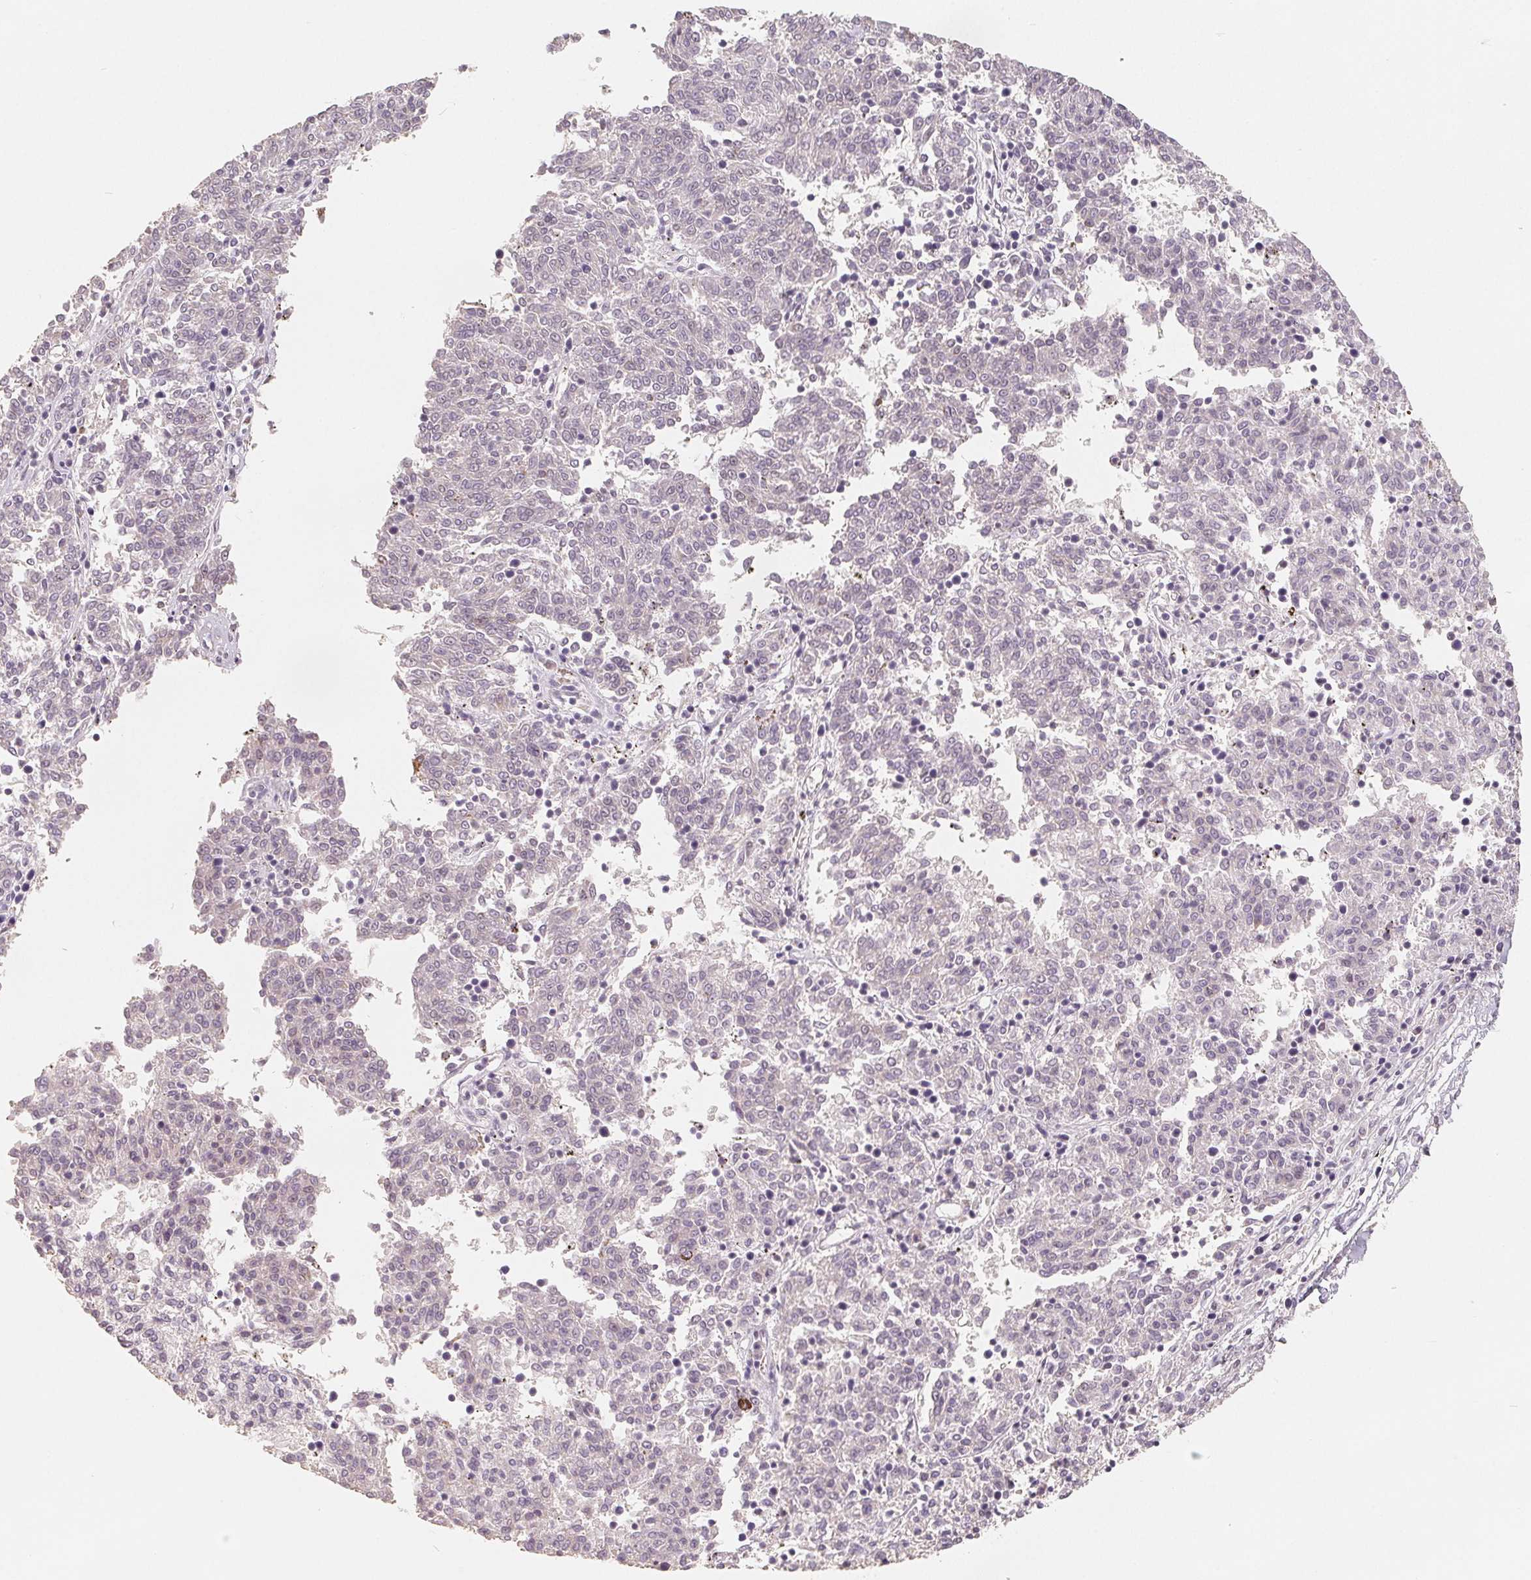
{"staining": {"intensity": "negative", "quantity": "none", "location": "none"}, "tissue": "melanoma", "cell_type": "Tumor cells", "image_type": "cancer", "snomed": [{"axis": "morphology", "description": "Malignant melanoma, NOS"}, {"axis": "topography", "description": "Skin"}], "caption": "Tumor cells are negative for brown protein staining in malignant melanoma.", "gene": "CCDC138", "patient": {"sex": "female", "age": 72}}